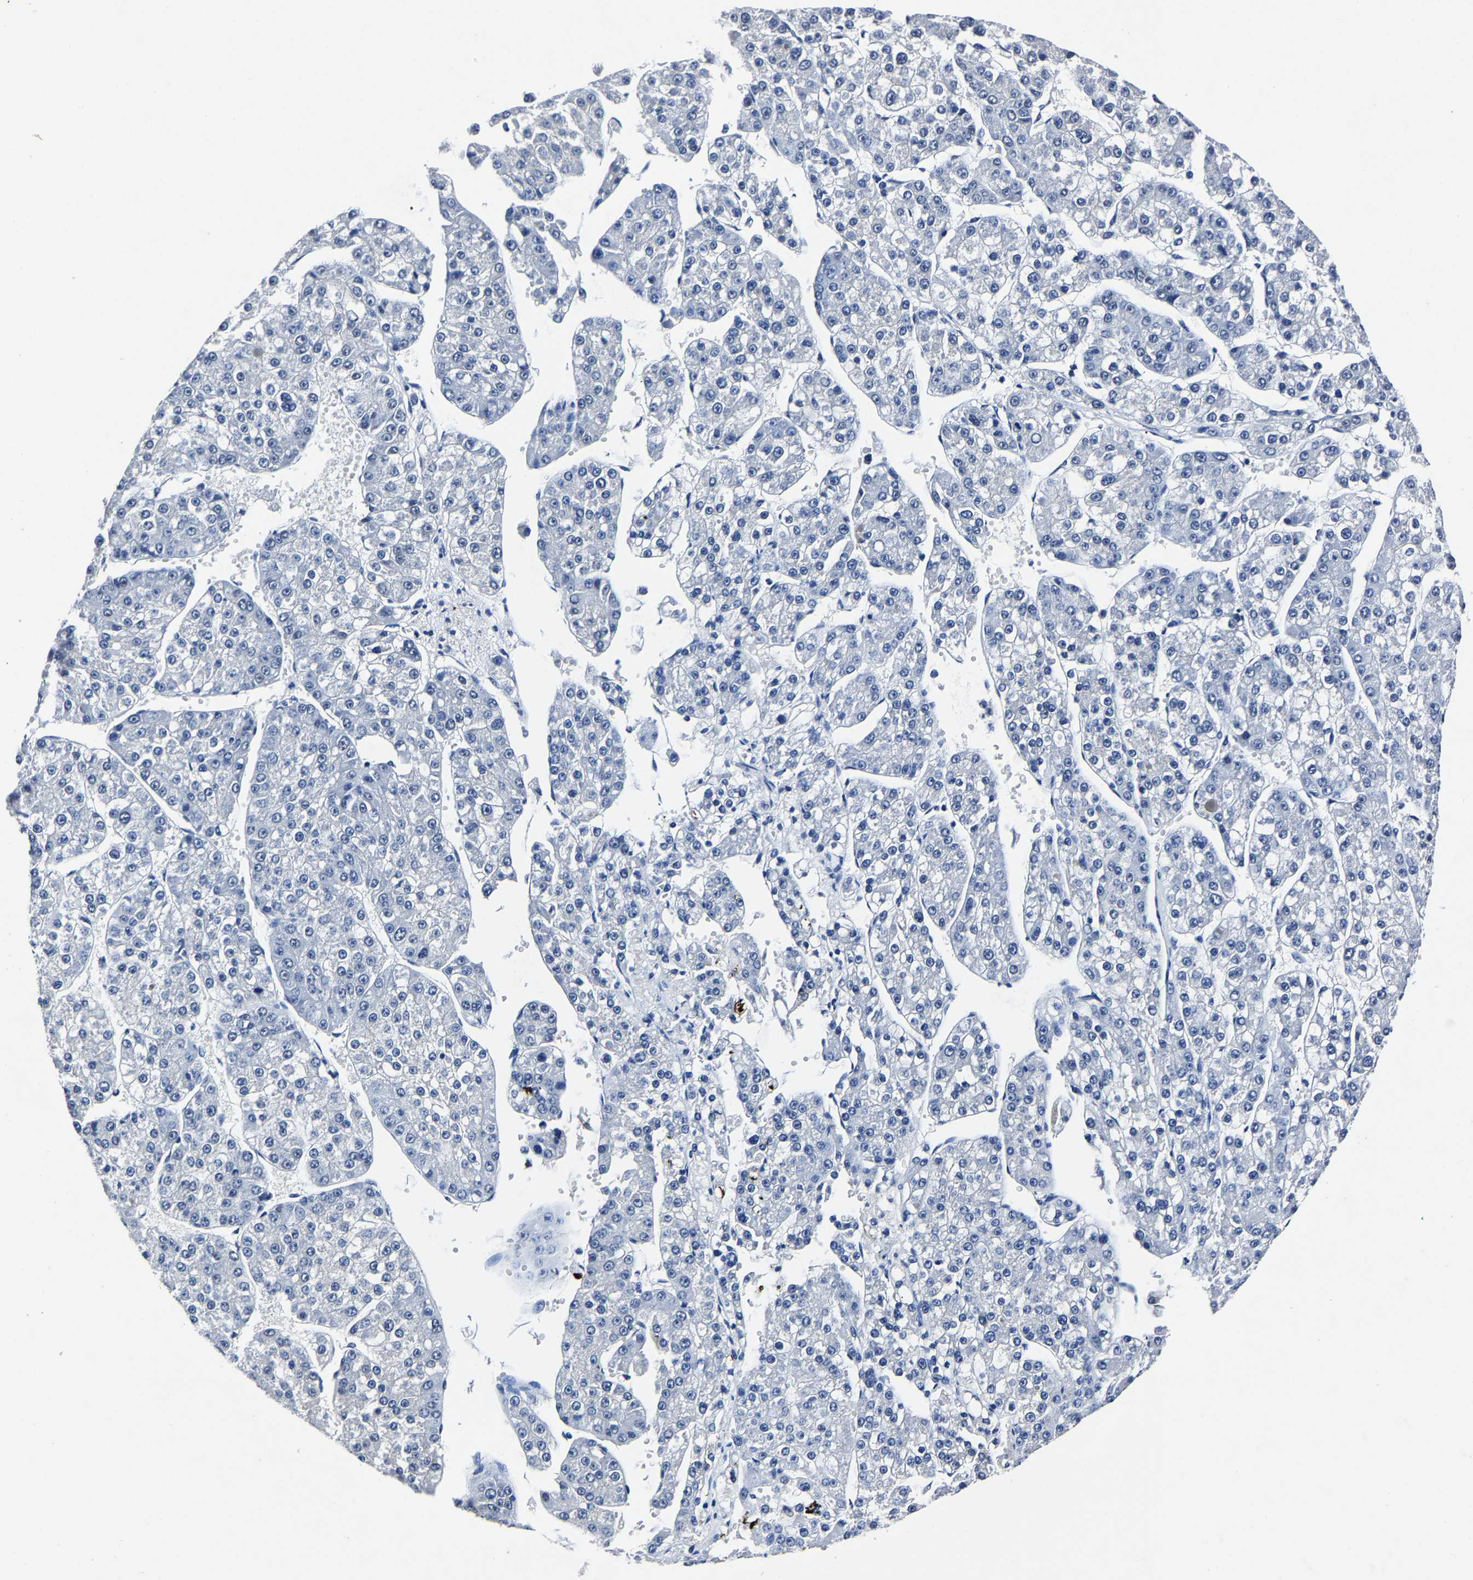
{"staining": {"intensity": "negative", "quantity": "none", "location": "none"}, "tissue": "liver cancer", "cell_type": "Tumor cells", "image_type": "cancer", "snomed": [{"axis": "morphology", "description": "Carcinoma, Hepatocellular, NOS"}, {"axis": "topography", "description": "Liver"}], "caption": "Tumor cells show no significant positivity in hepatocellular carcinoma (liver).", "gene": "RBM45", "patient": {"sex": "female", "age": 73}}